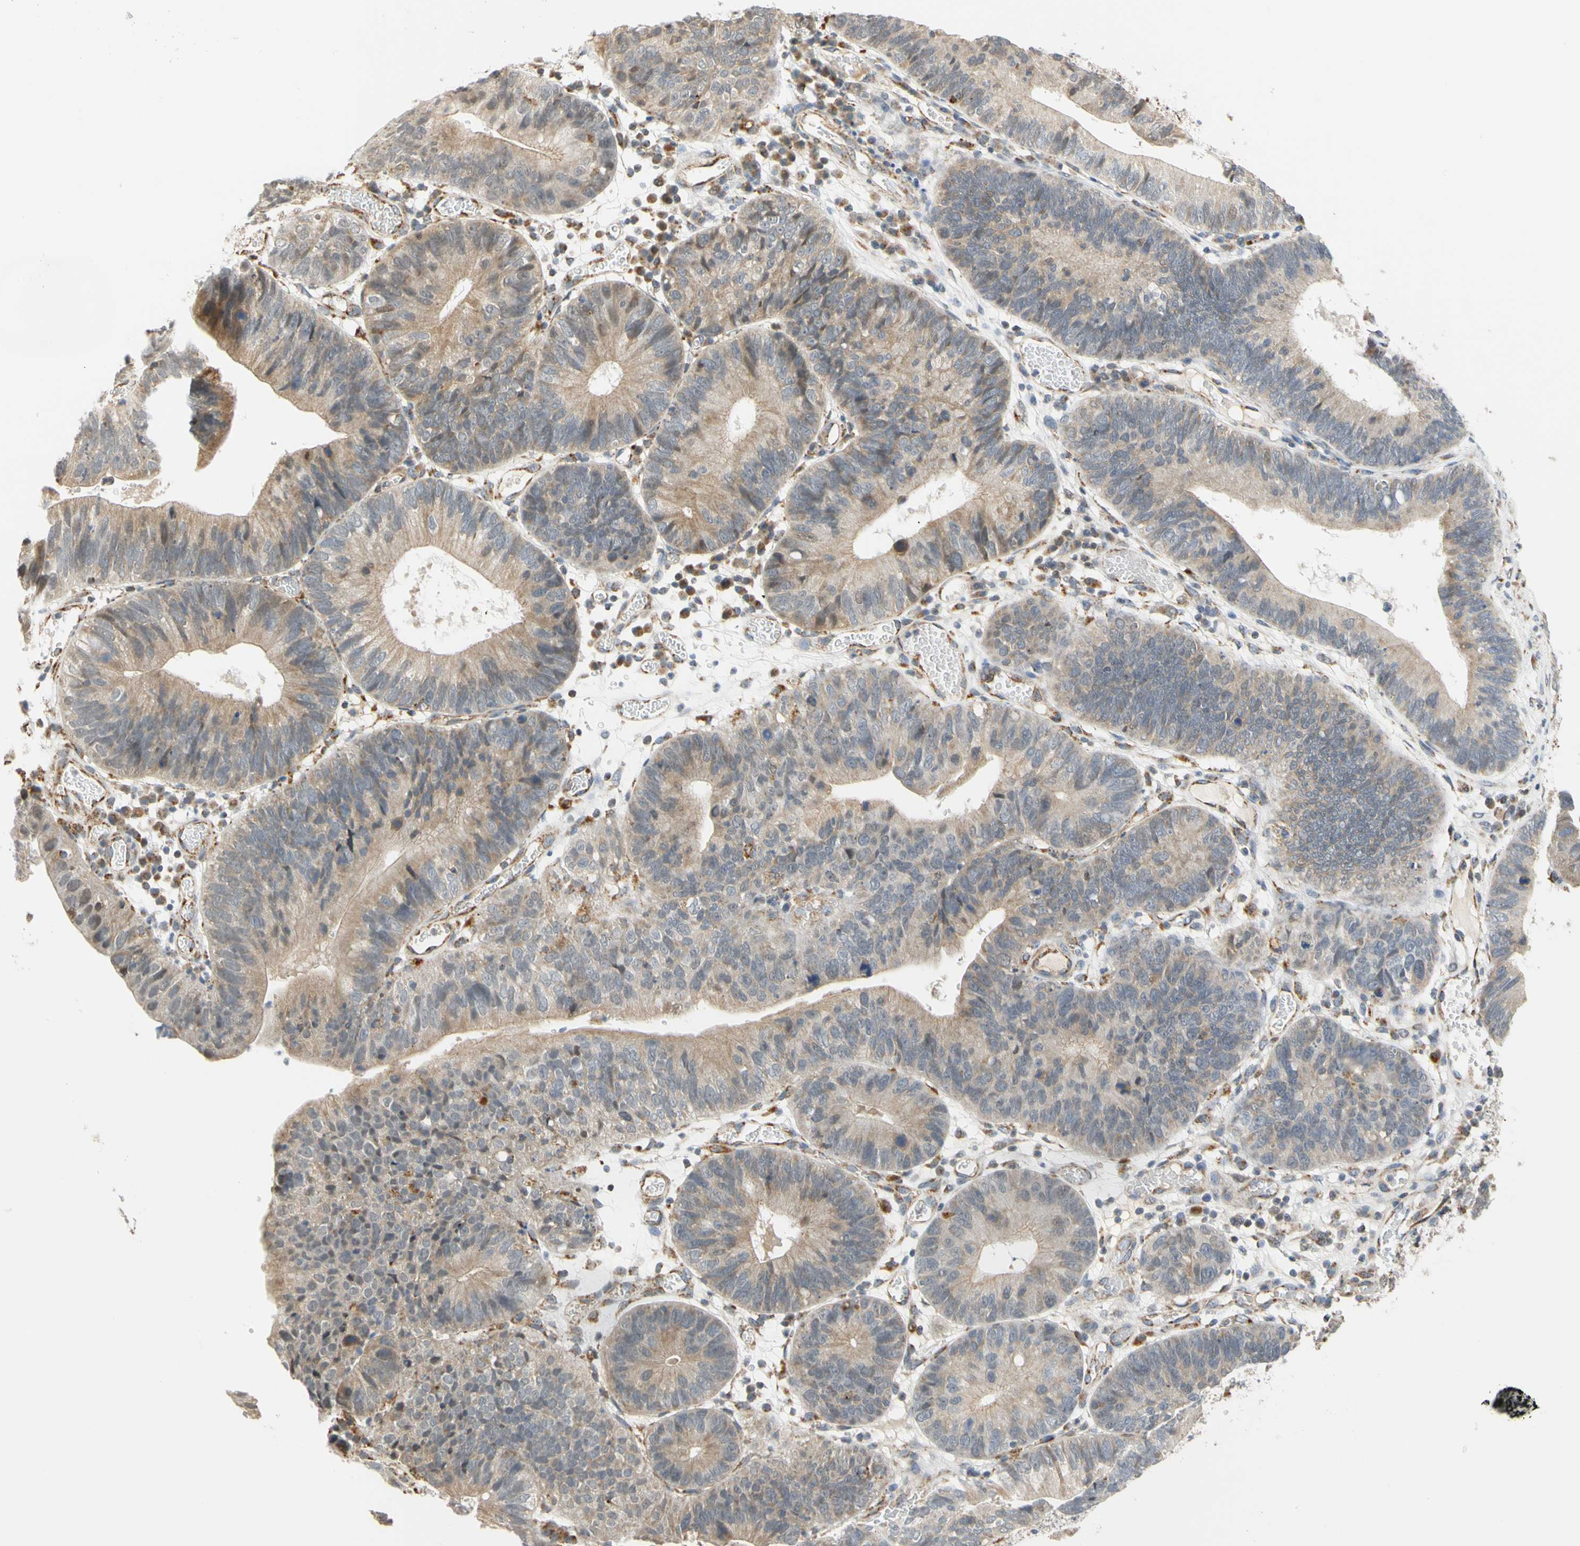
{"staining": {"intensity": "weak", "quantity": "25%-75%", "location": "cytoplasmic/membranous"}, "tissue": "stomach cancer", "cell_type": "Tumor cells", "image_type": "cancer", "snomed": [{"axis": "morphology", "description": "Adenocarcinoma, NOS"}, {"axis": "topography", "description": "Stomach"}], "caption": "Immunohistochemistry histopathology image of neoplastic tissue: stomach cancer (adenocarcinoma) stained using immunohistochemistry shows low levels of weak protein expression localized specifically in the cytoplasmic/membranous of tumor cells, appearing as a cytoplasmic/membranous brown color.", "gene": "SFXN3", "patient": {"sex": "male", "age": 59}}